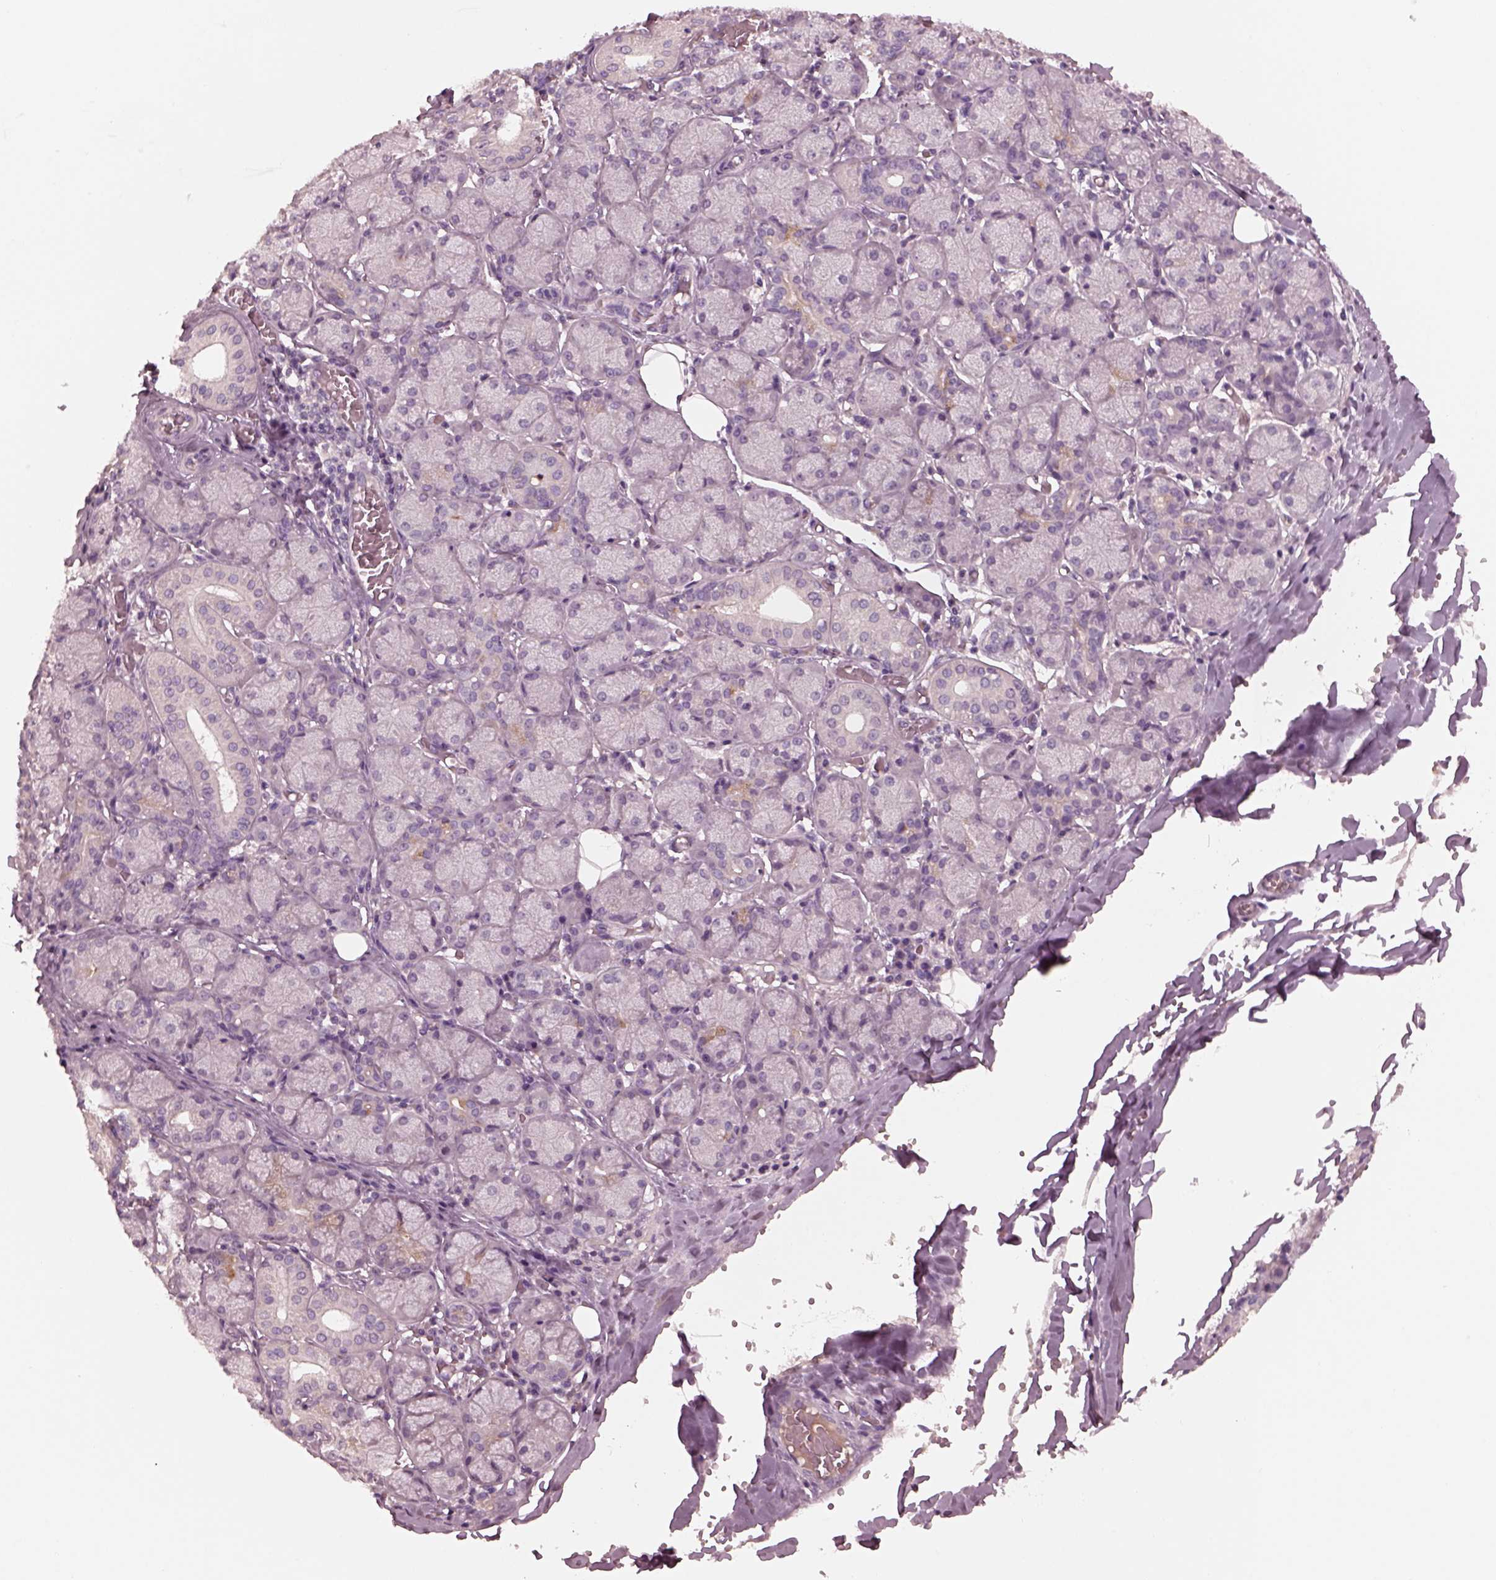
{"staining": {"intensity": "negative", "quantity": "none", "location": "none"}, "tissue": "salivary gland", "cell_type": "Glandular cells", "image_type": "normal", "snomed": [{"axis": "morphology", "description": "Normal tissue, NOS"}, {"axis": "topography", "description": "Salivary gland"}, {"axis": "topography", "description": "Peripheral nerve tissue"}], "caption": "This is a micrograph of immunohistochemistry staining of benign salivary gland, which shows no staining in glandular cells.", "gene": "PORCN", "patient": {"sex": "female", "age": 24}}